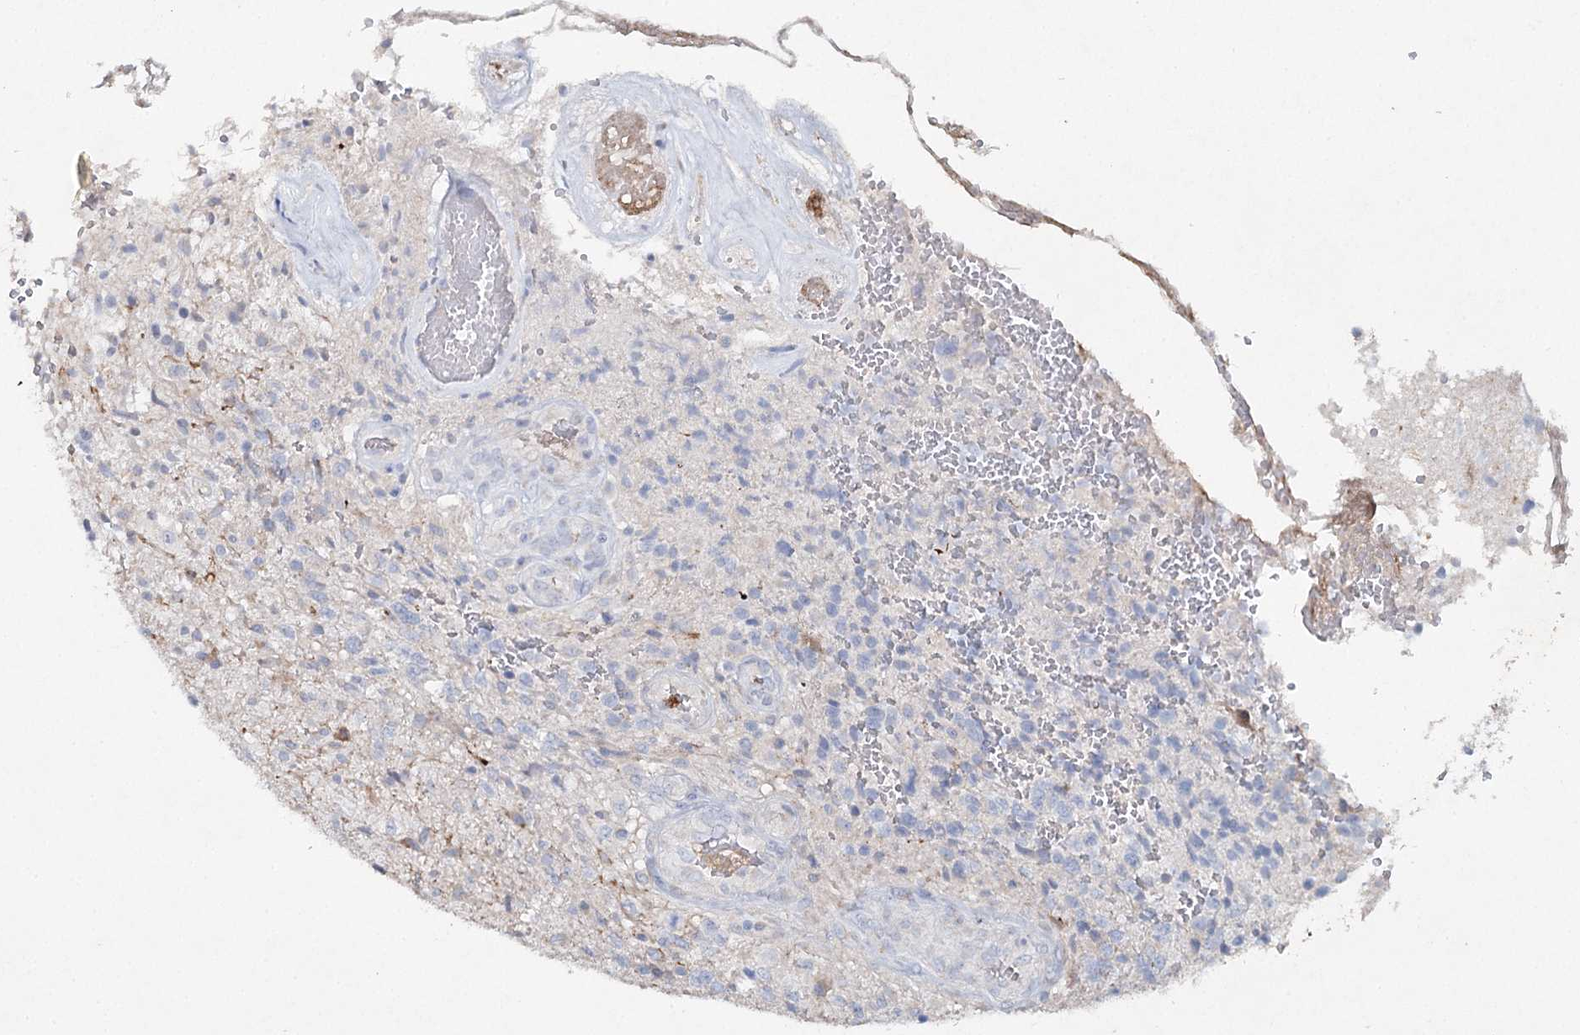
{"staining": {"intensity": "negative", "quantity": "none", "location": "none"}, "tissue": "glioma", "cell_type": "Tumor cells", "image_type": "cancer", "snomed": [{"axis": "morphology", "description": "Glioma, malignant, High grade"}, {"axis": "topography", "description": "Brain"}], "caption": "DAB (3,3'-diaminobenzidine) immunohistochemical staining of human glioma demonstrates no significant staining in tumor cells. Nuclei are stained in blue.", "gene": "RFX6", "patient": {"sex": "male", "age": 56}}